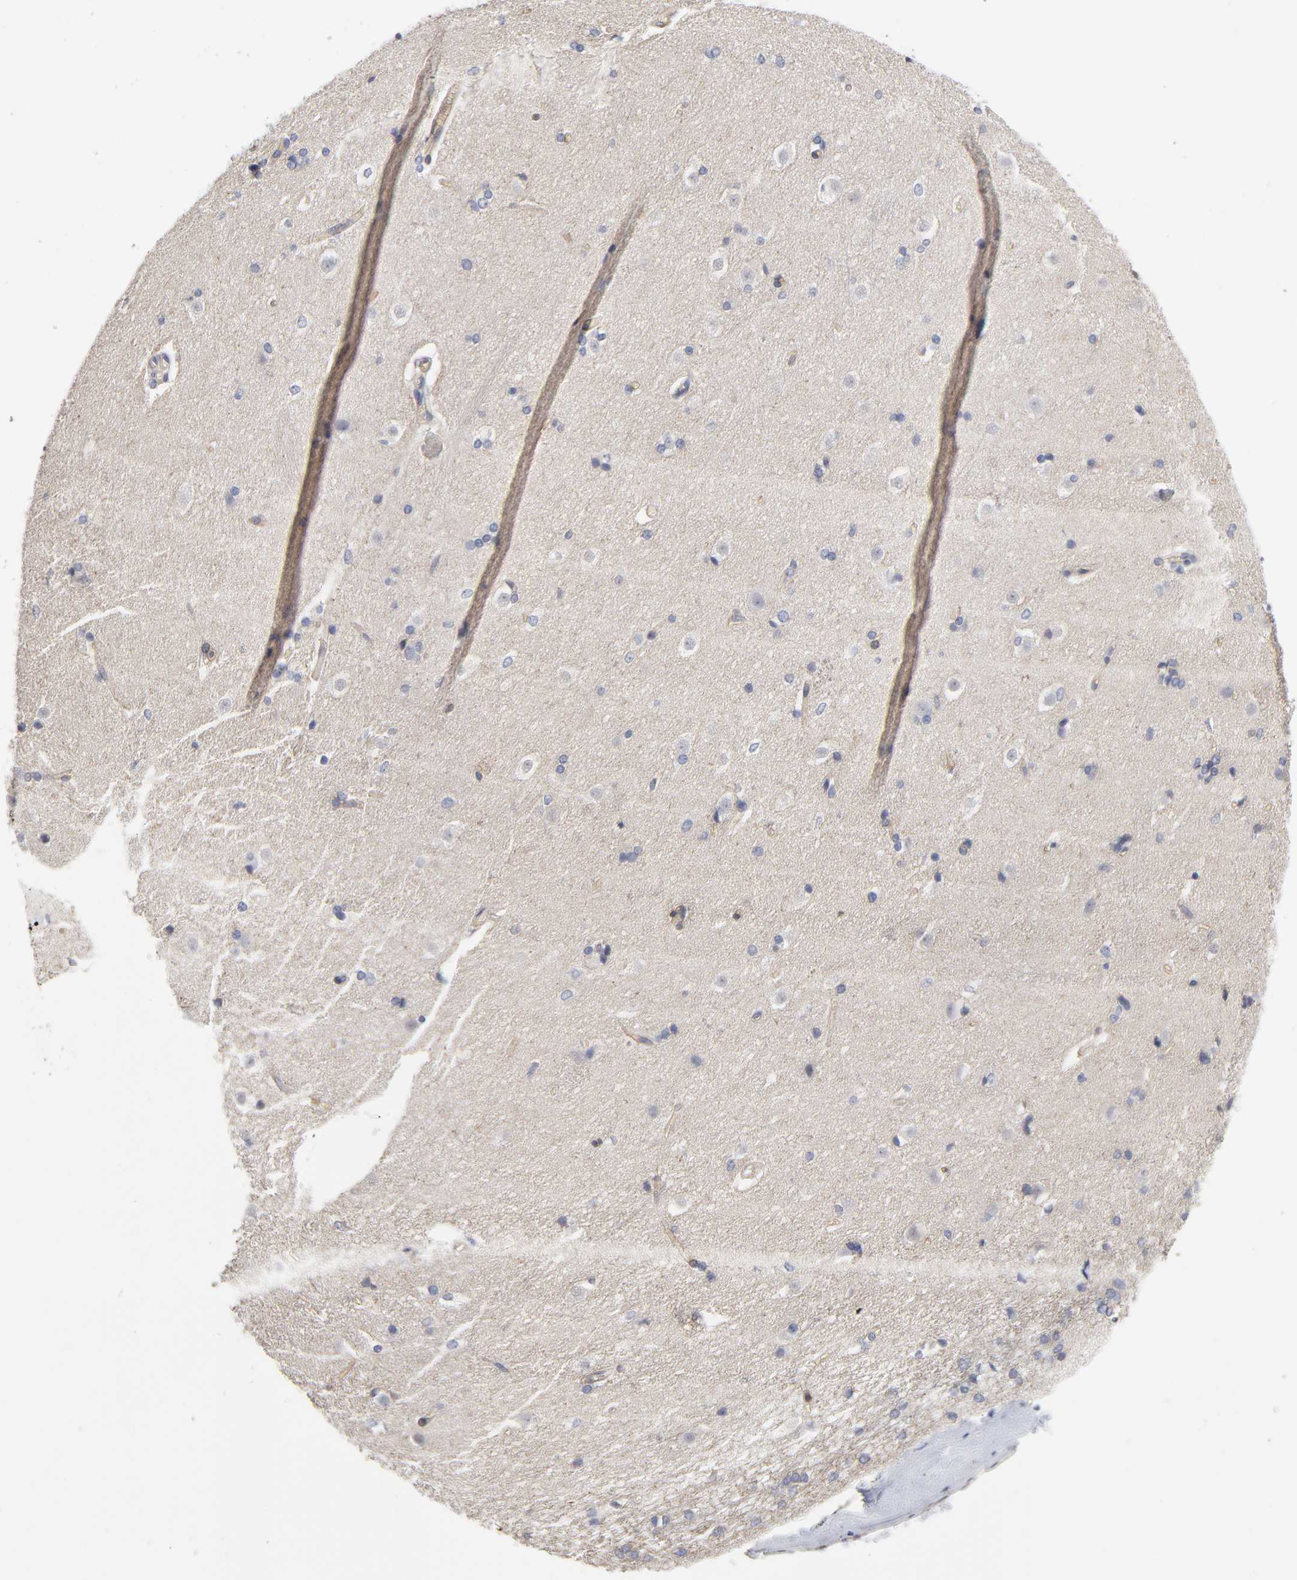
{"staining": {"intensity": "negative", "quantity": "none", "location": "none"}, "tissue": "caudate", "cell_type": "Glial cells", "image_type": "normal", "snomed": [{"axis": "morphology", "description": "Normal tissue, NOS"}, {"axis": "topography", "description": "Lateral ventricle wall"}], "caption": "High power microscopy histopathology image of an IHC micrograph of benign caudate, revealing no significant expression in glial cells.", "gene": "PDLIM2", "patient": {"sex": "female", "age": 19}}